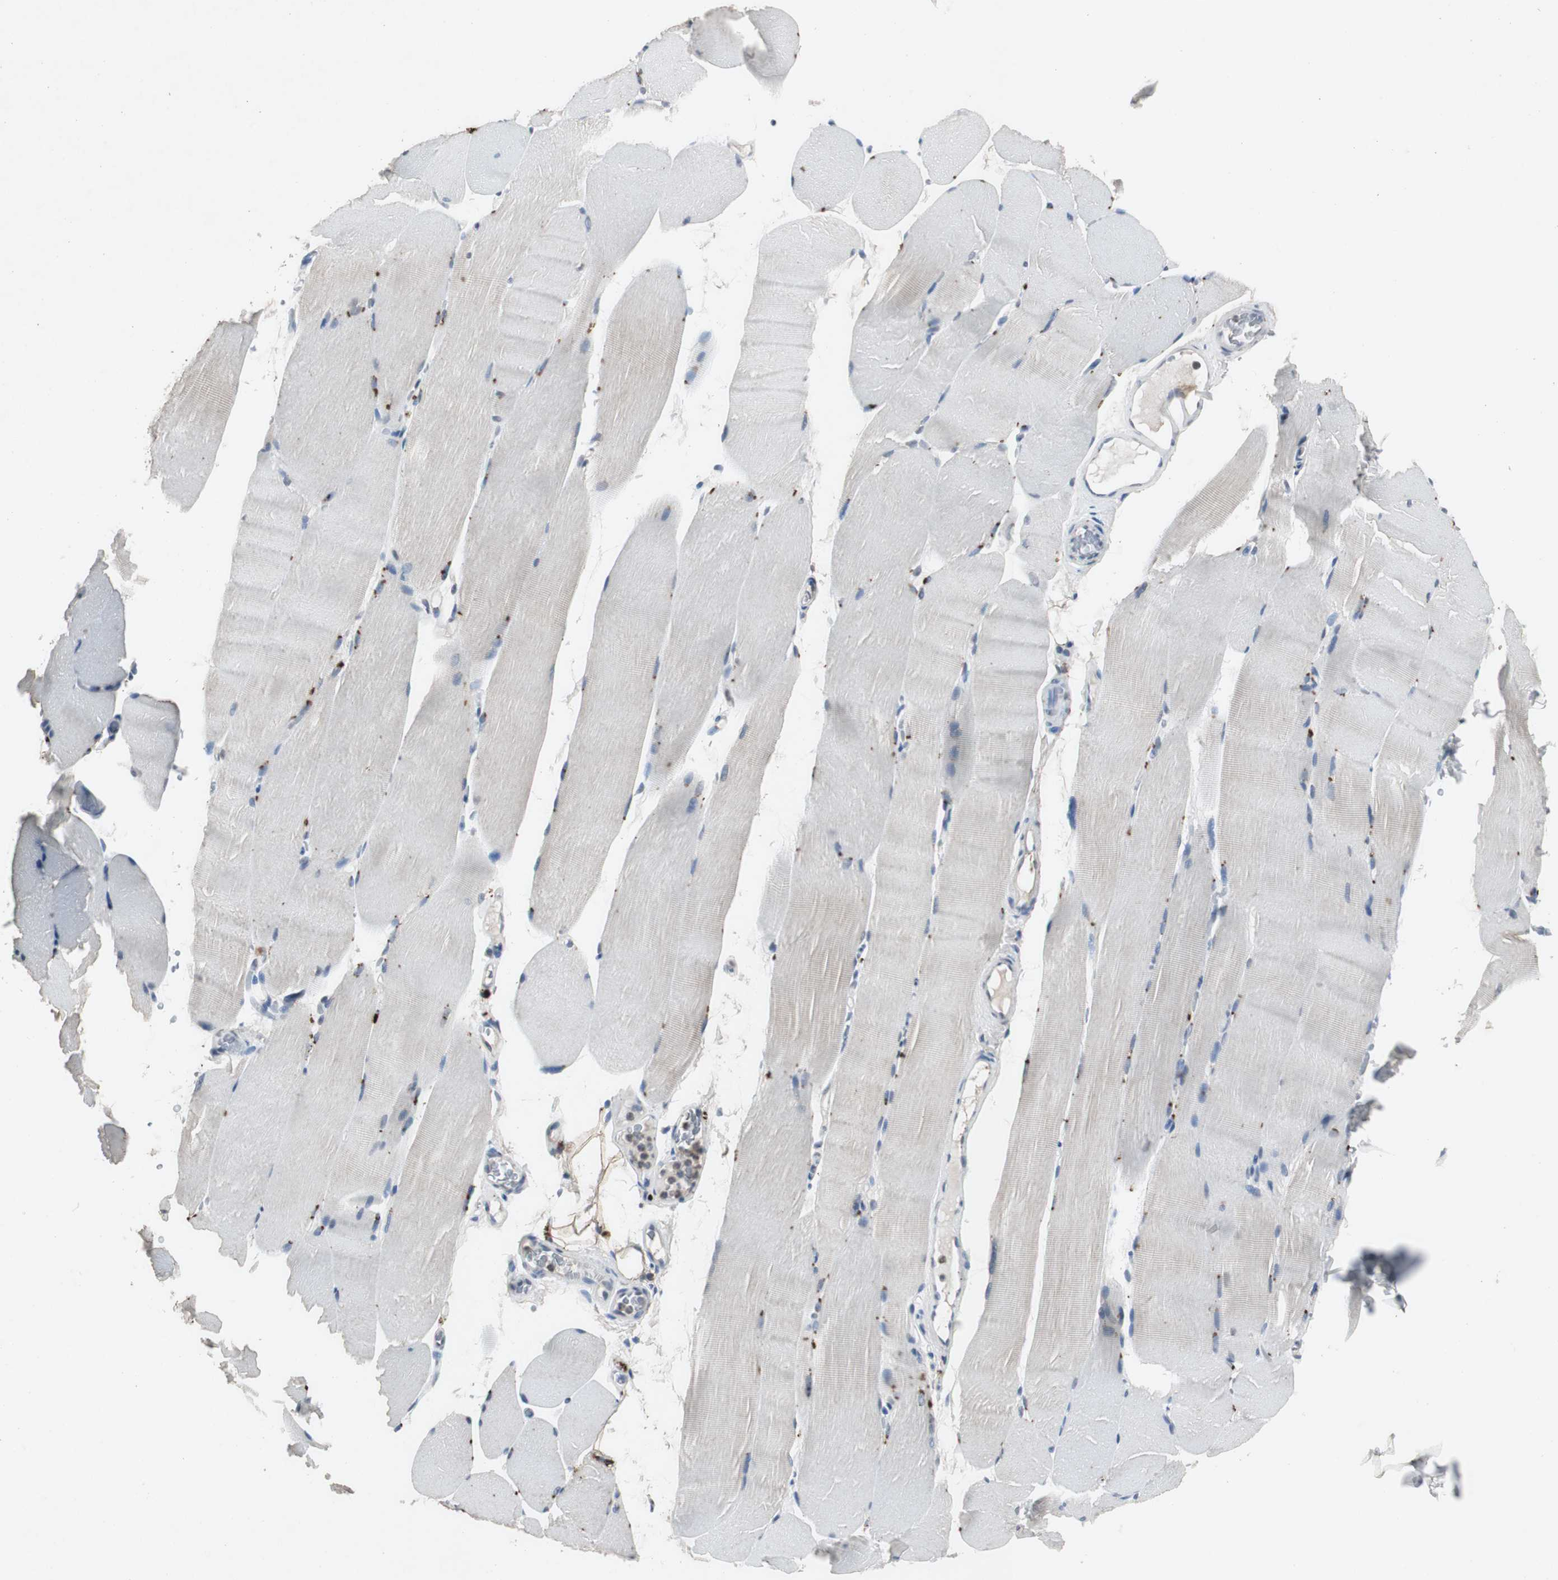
{"staining": {"intensity": "weak", "quantity": "25%-75%", "location": "cytoplasmic/membranous"}, "tissue": "skeletal muscle", "cell_type": "Myocytes", "image_type": "normal", "snomed": [{"axis": "morphology", "description": "Normal tissue, NOS"}, {"axis": "topography", "description": "Skeletal muscle"}, {"axis": "topography", "description": "Parathyroid gland"}], "caption": "Immunohistochemical staining of unremarkable human skeletal muscle displays low levels of weak cytoplasmic/membranous expression in about 25%-75% of myocytes. (Stains: DAB (3,3'-diaminobenzidine) in brown, nuclei in blue, Microscopy: brightfield microscopy at high magnification).", "gene": "ADNP2", "patient": {"sex": "female", "age": 37}}